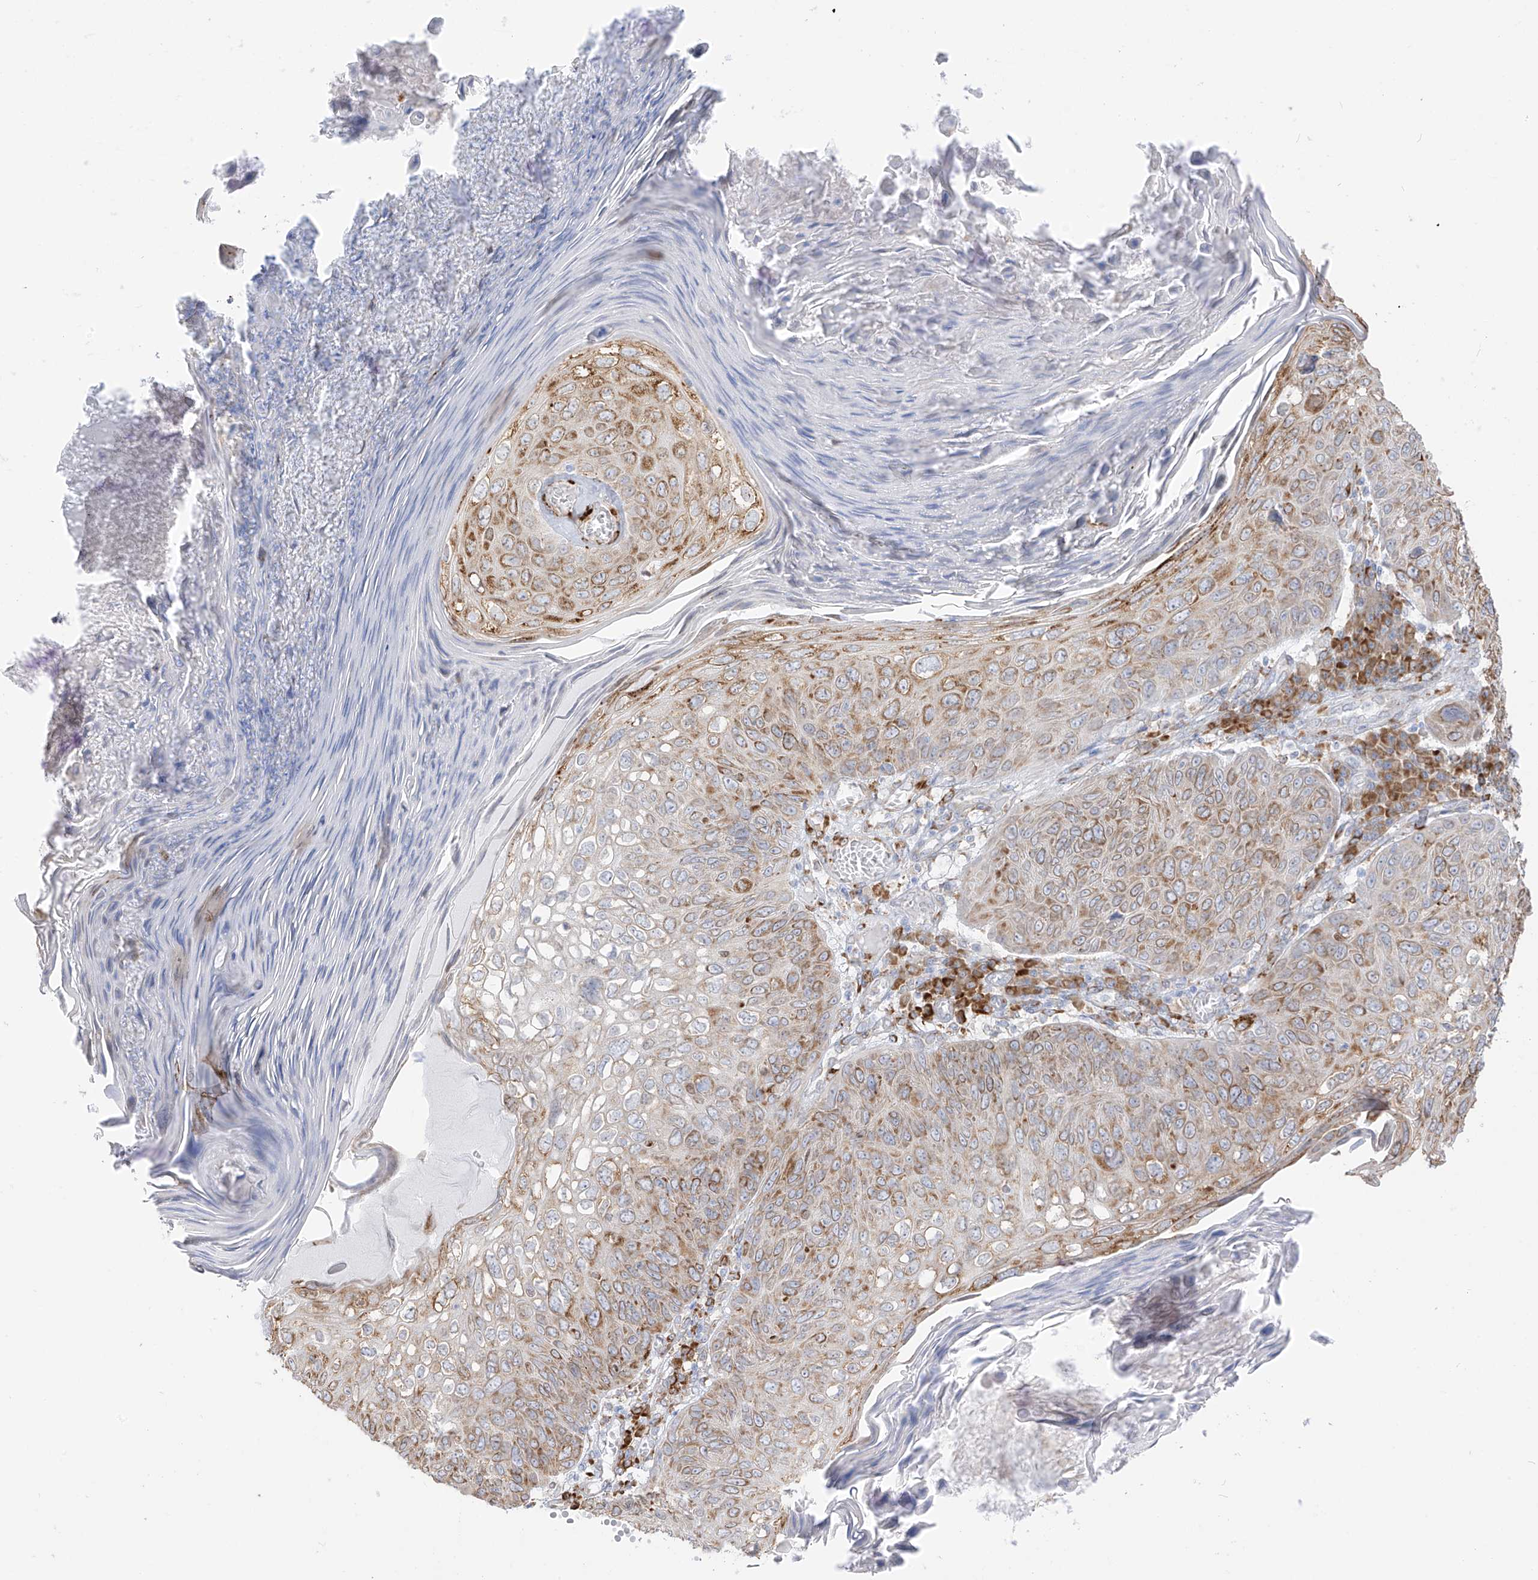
{"staining": {"intensity": "moderate", "quantity": "25%-75%", "location": "cytoplasmic/membranous"}, "tissue": "skin cancer", "cell_type": "Tumor cells", "image_type": "cancer", "snomed": [{"axis": "morphology", "description": "Squamous cell carcinoma, NOS"}, {"axis": "topography", "description": "Skin"}], "caption": "Tumor cells demonstrate medium levels of moderate cytoplasmic/membranous expression in about 25%-75% of cells in human skin cancer (squamous cell carcinoma). The staining was performed using DAB (3,3'-diaminobenzidine) to visualize the protein expression in brown, while the nuclei were stained in blue with hematoxylin (Magnification: 20x).", "gene": "LRRC59", "patient": {"sex": "female", "age": 90}}